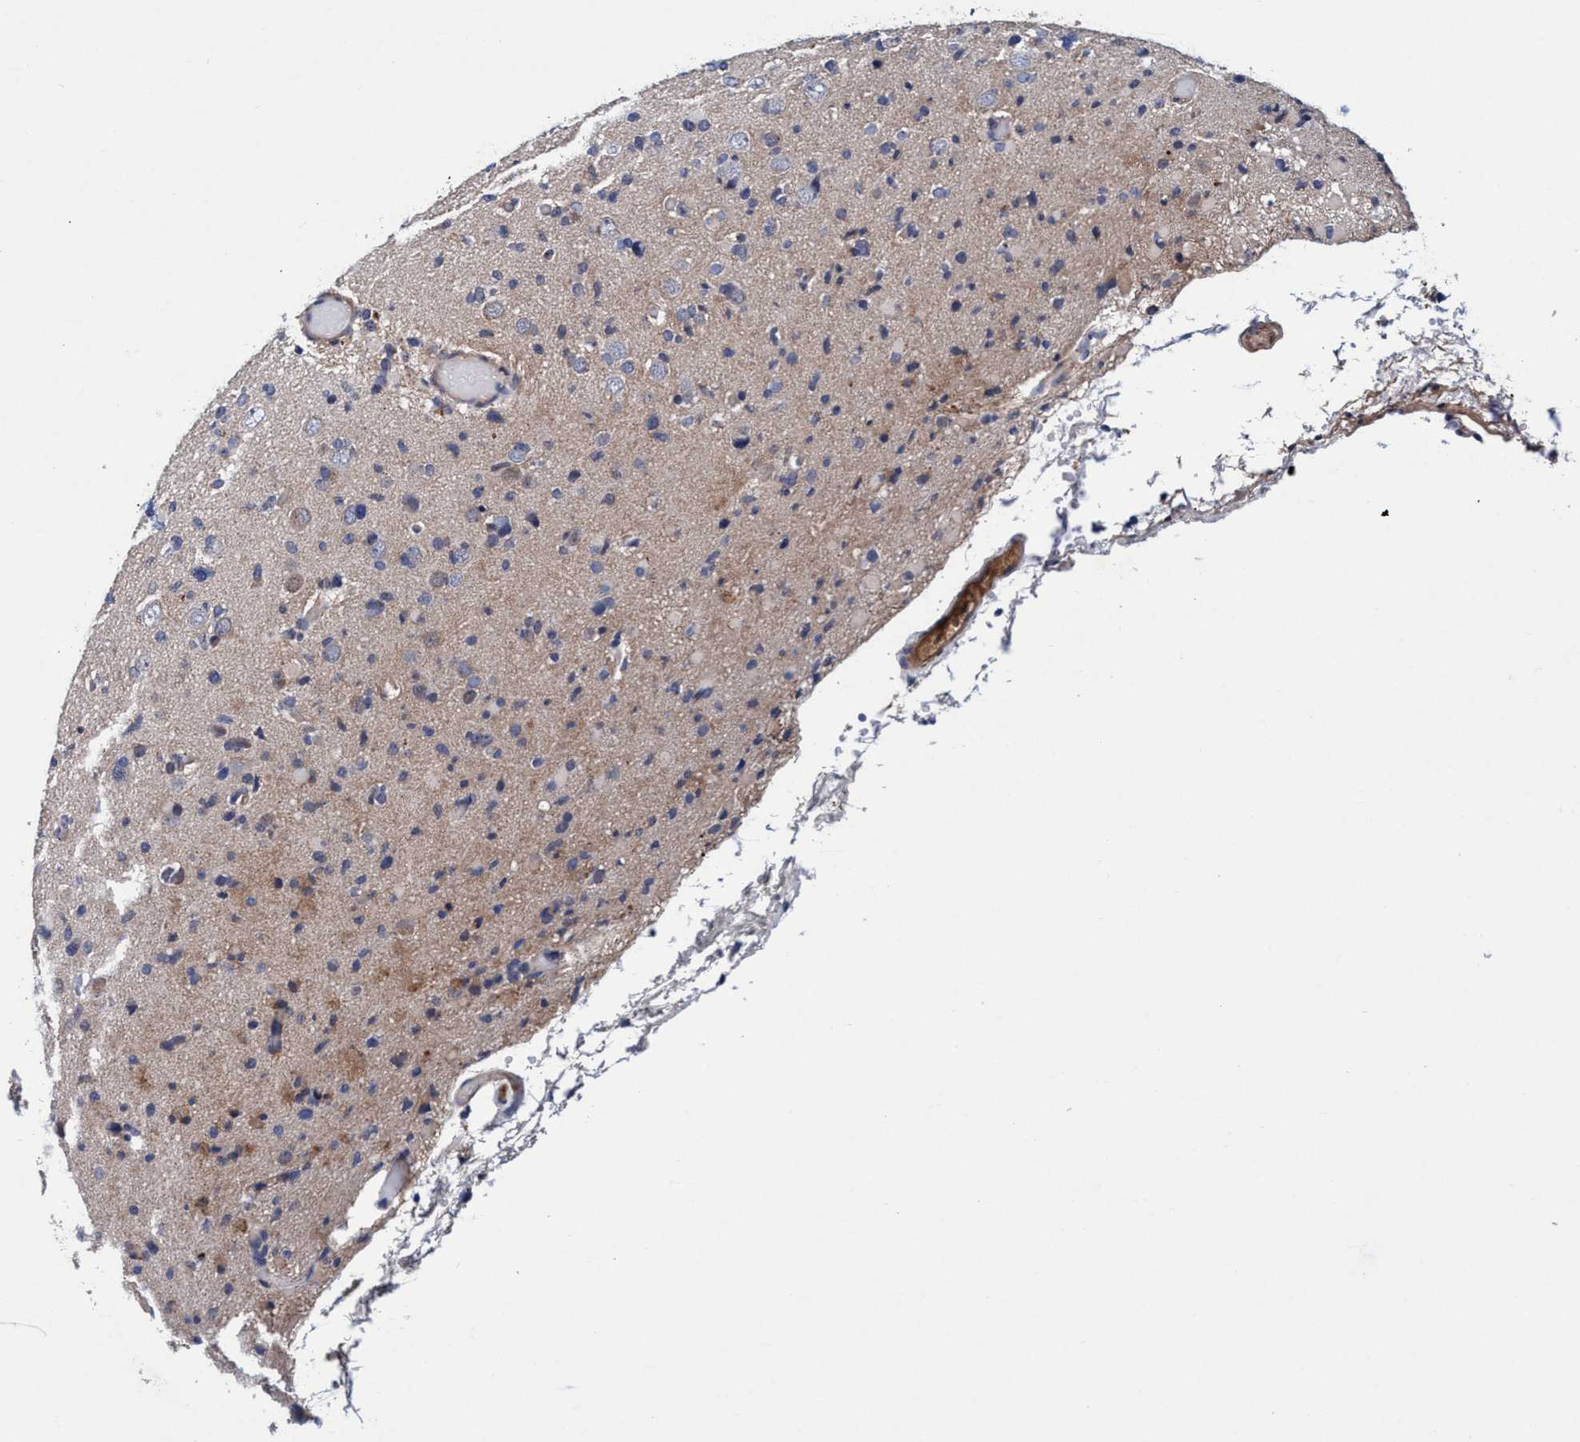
{"staining": {"intensity": "negative", "quantity": "none", "location": "none"}, "tissue": "glioma", "cell_type": "Tumor cells", "image_type": "cancer", "snomed": [{"axis": "morphology", "description": "Glioma, malignant, Low grade"}, {"axis": "topography", "description": "Brain"}], "caption": "Immunohistochemistry (IHC) of human malignant low-grade glioma demonstrates no positivity in tumor cells.", "gene": "RNF208", "patient": {"sex": "female", "age": 22}}